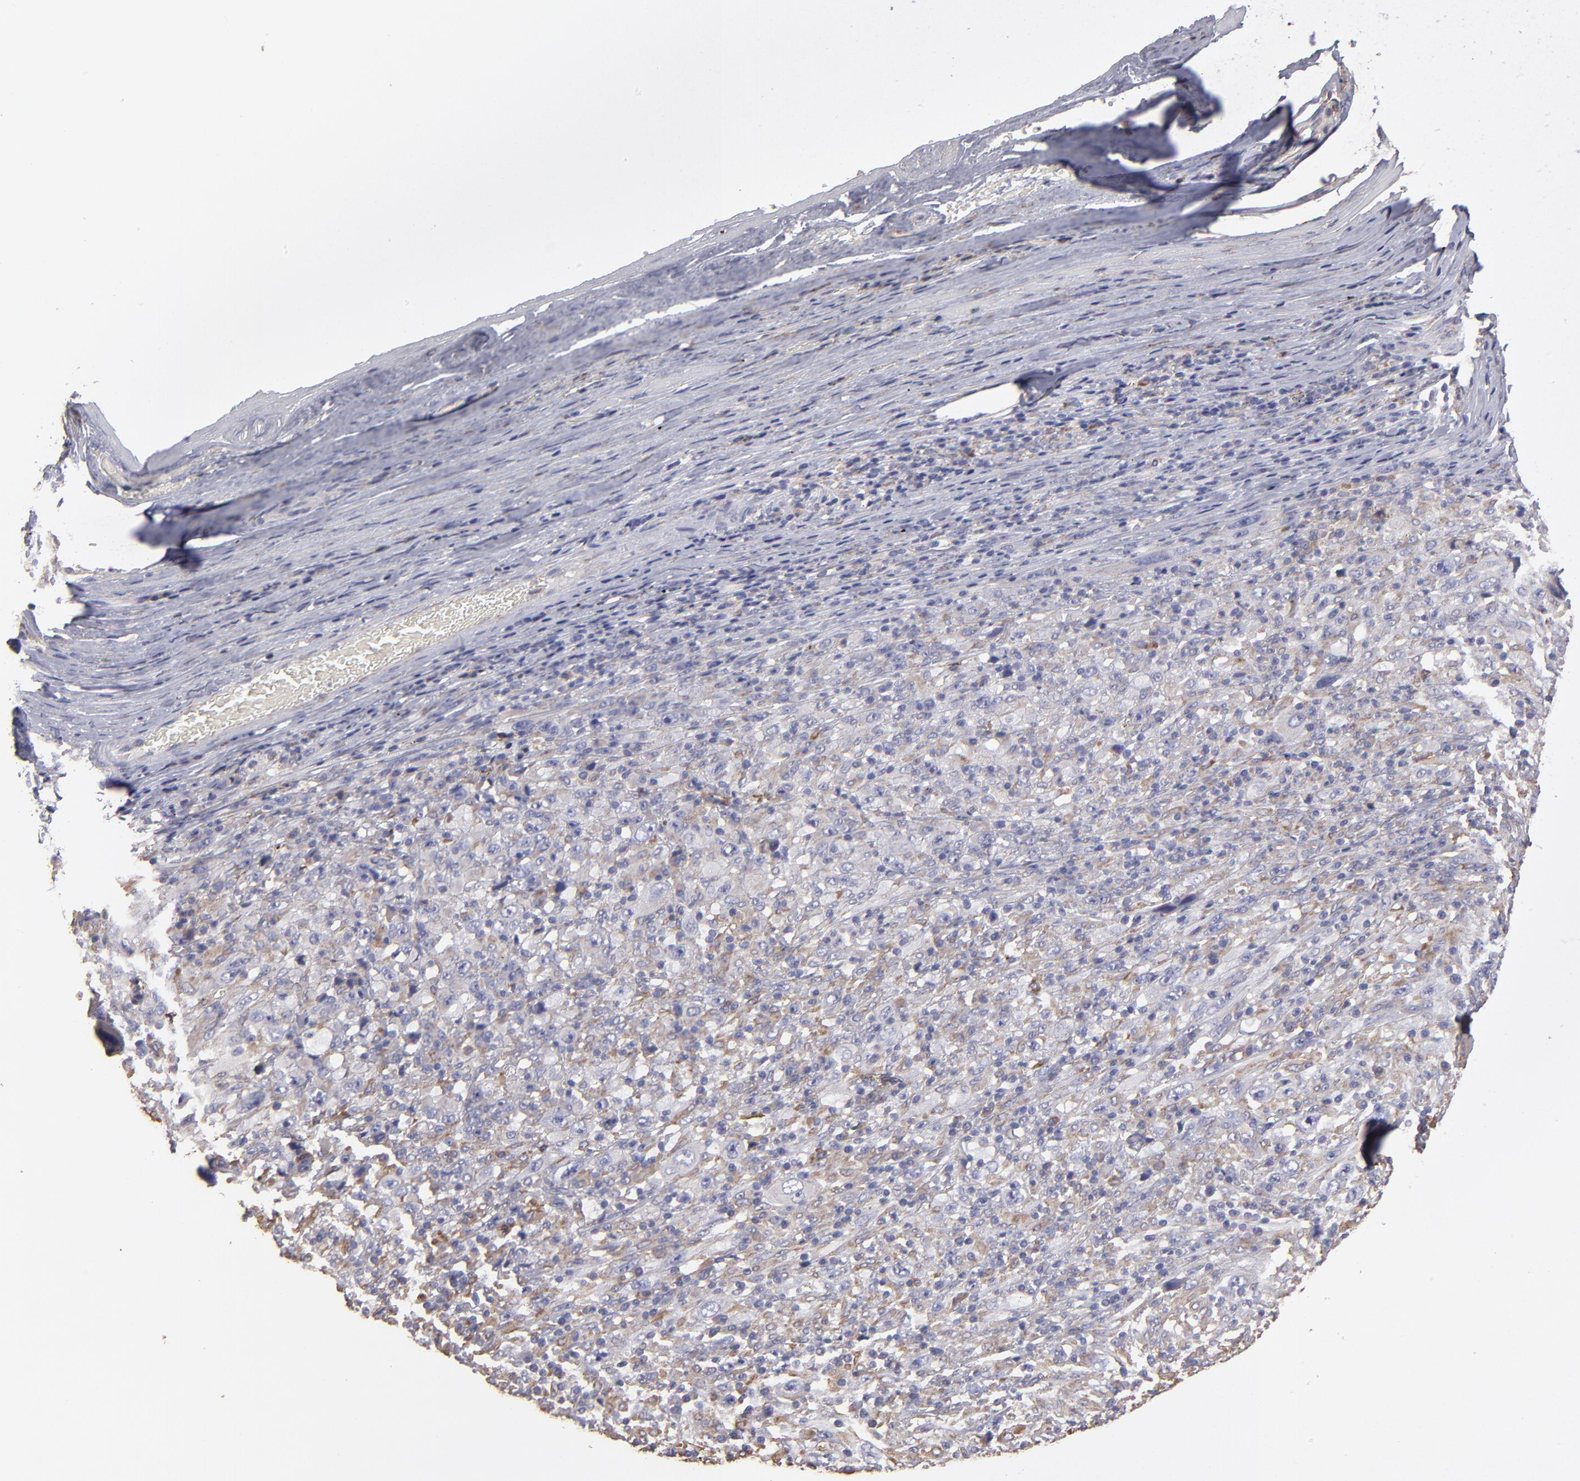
{"staining": {"intensity": "weak", "quantity": "25%-75%", "location": "cytoplasmic/membranous"}, "tissue": "melanoma", "cell_type": "Tumor cells", "image_type": "cancer", "snomed": [{"axis": "morphology", "description": "Malignant melanoma, Metastatic site"}, {"axis": "topography", "description": "Skin"}], "caption": "Melanoma stained with a brown dye demonstrates weak cytoplasmic/membranous positive expression in about 25%-75% of tumor cells.", "gene": "CALR", "patient": {"sex": "female", "age": 56}}